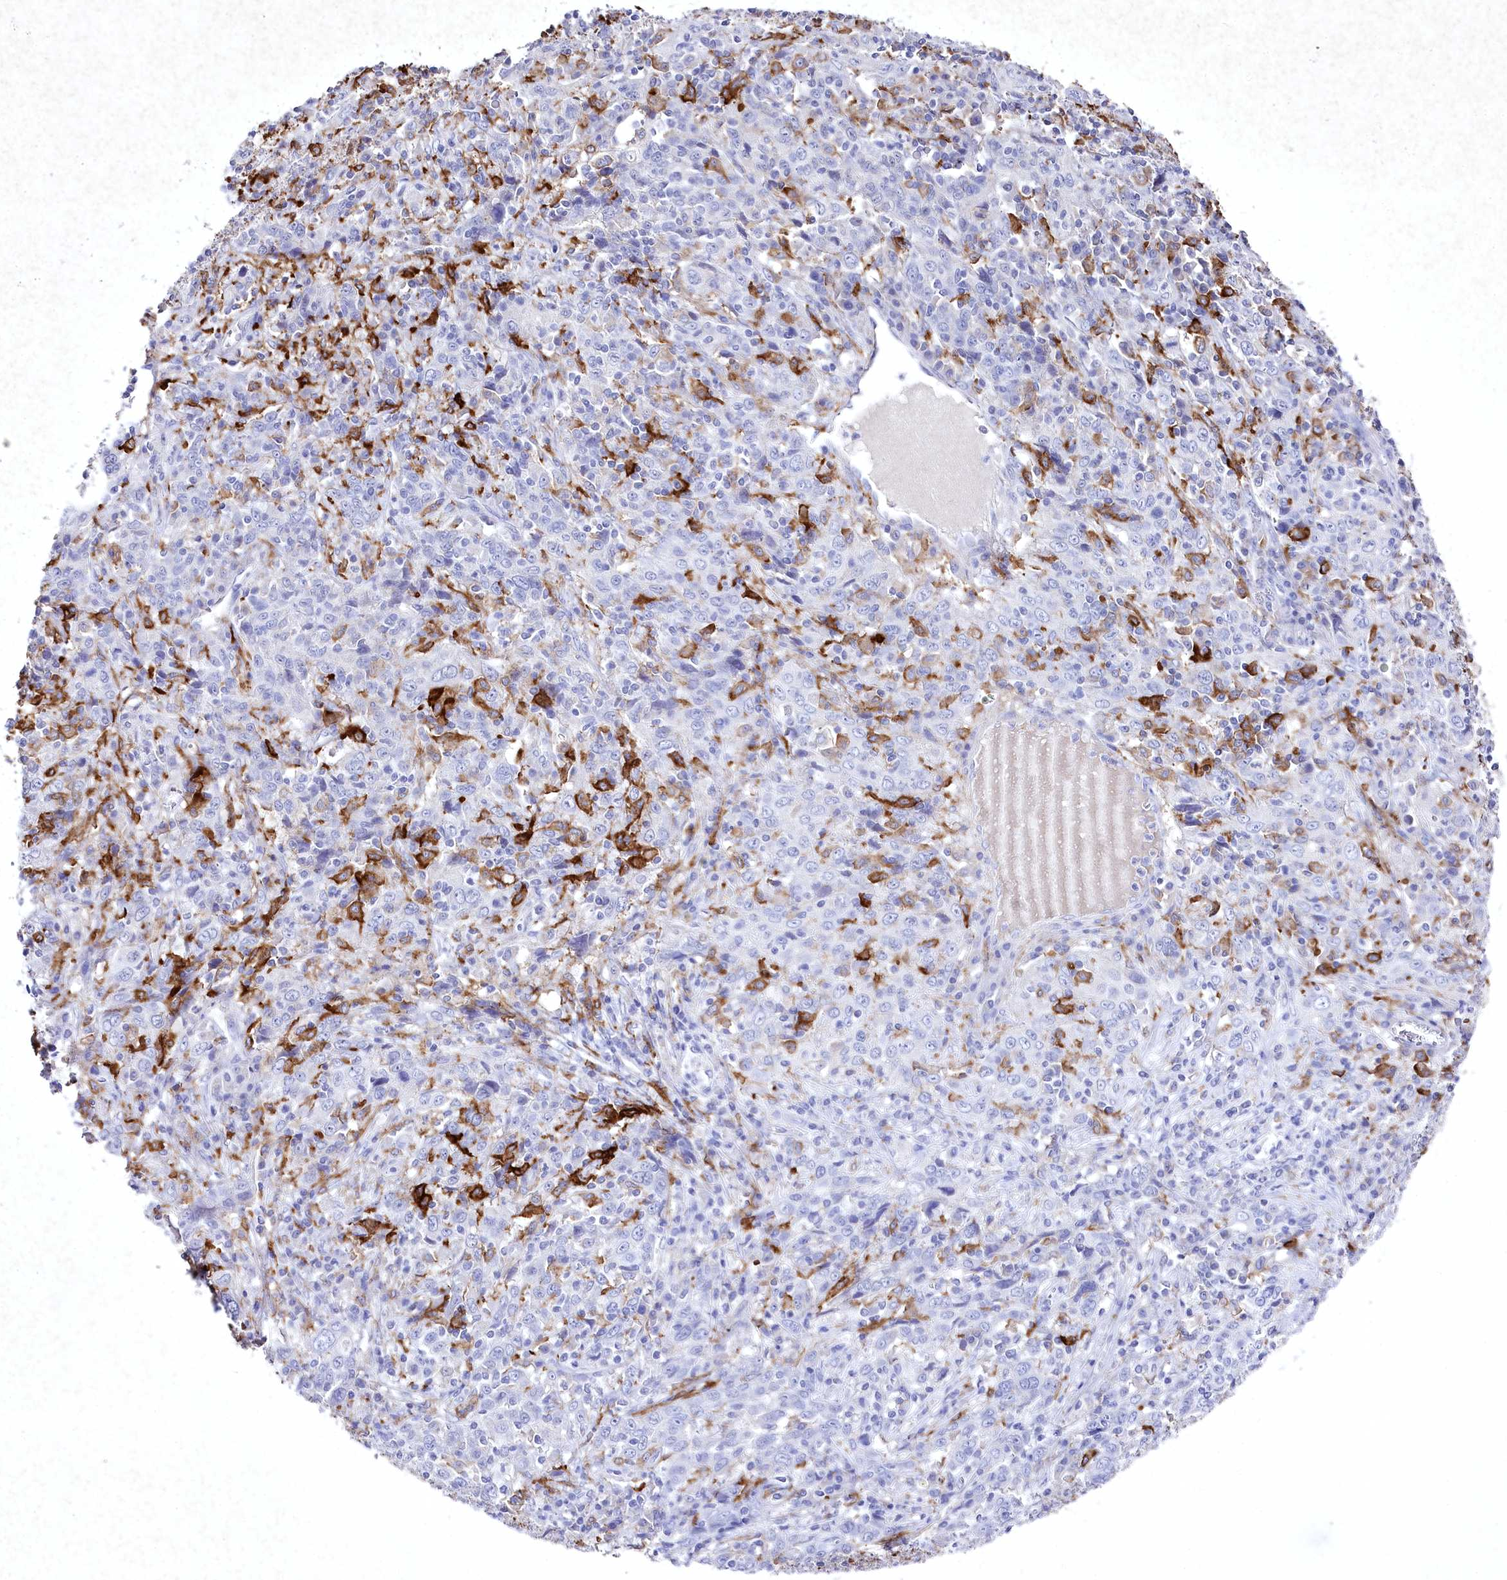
{"staining": {"intensity": "negative", "quantity": "none", "location": "none"}, "tissue": "cervical cancer", "cell_type": "Tumor cells", "image_type": "cancer", "snomed": [{"axis": "morphology", "description": "Squamous cell carcinoma, NOS"}, {"axis": "topography", "description": "Cervix"}], "caption": "The micrograph displays no staining of tumor cells in squamous cell carcinoma (cervical). (Brightfield microscopy of DAB (3,3'-diaminobenzidine) immunohistochemistry (IHC) at high magnification).", "gene": "CLEC4M", "patient": {"sex": "female", "age": 46}}